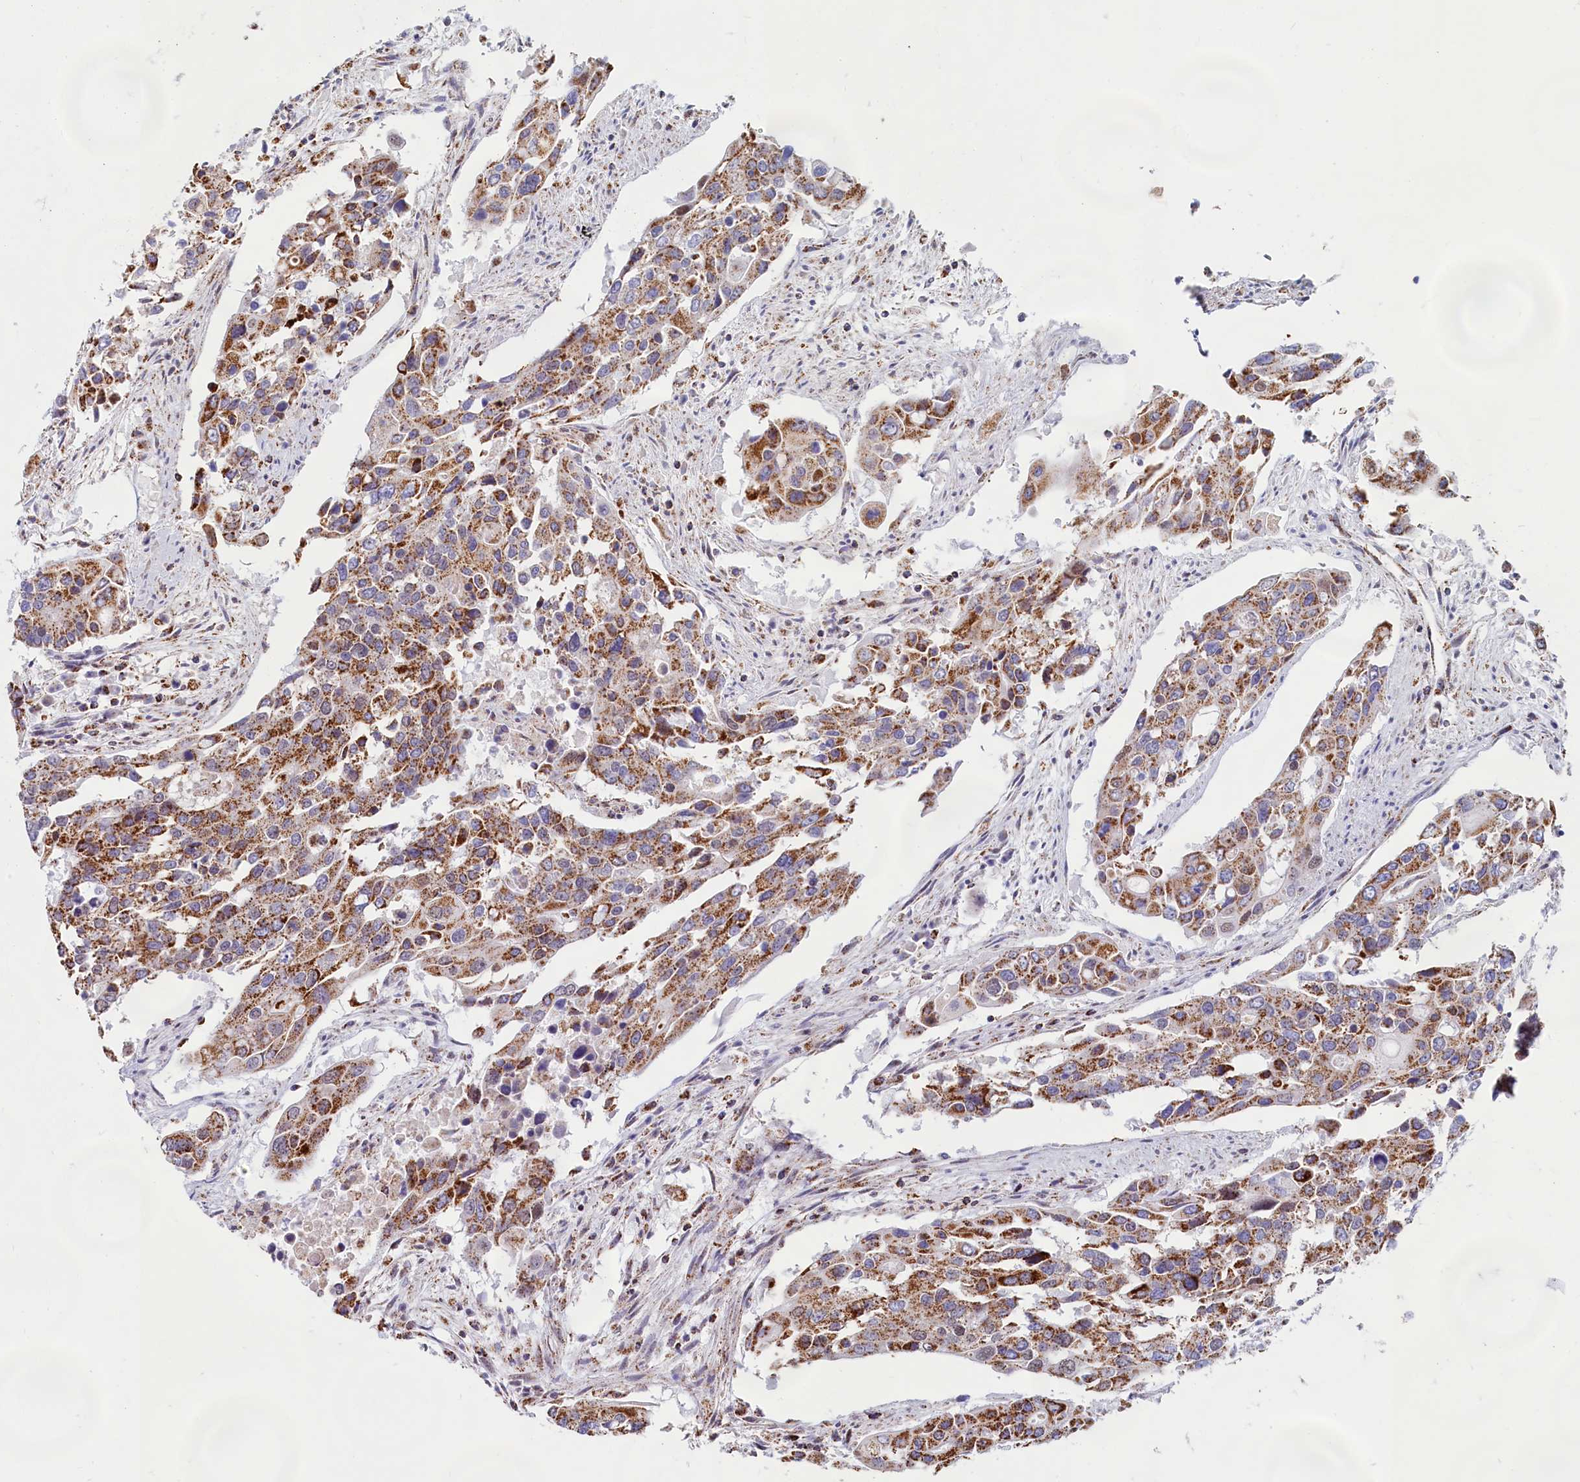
{"staining": {"intensity": "strong", "quantity": ">75%", "location": "cytoplasmic/membranous"}, "tissue": "colorectal cancer", "cell_type": "Tumor cells", "image_type": "cancer", "snomed": [{"axis": "morphology", "description": "Adenocarcinoma, NOS"}, {"axis": "topography", "description": "Colon"}], "caption": "The photomicrograph displays a brown stain indicating the presence of a protein in the cytoplasmic/membranous of tumor cells in adenocarcinoma (colorectal).", "gene": "C1D", "patient": {"sex": "male", "age": 77}}